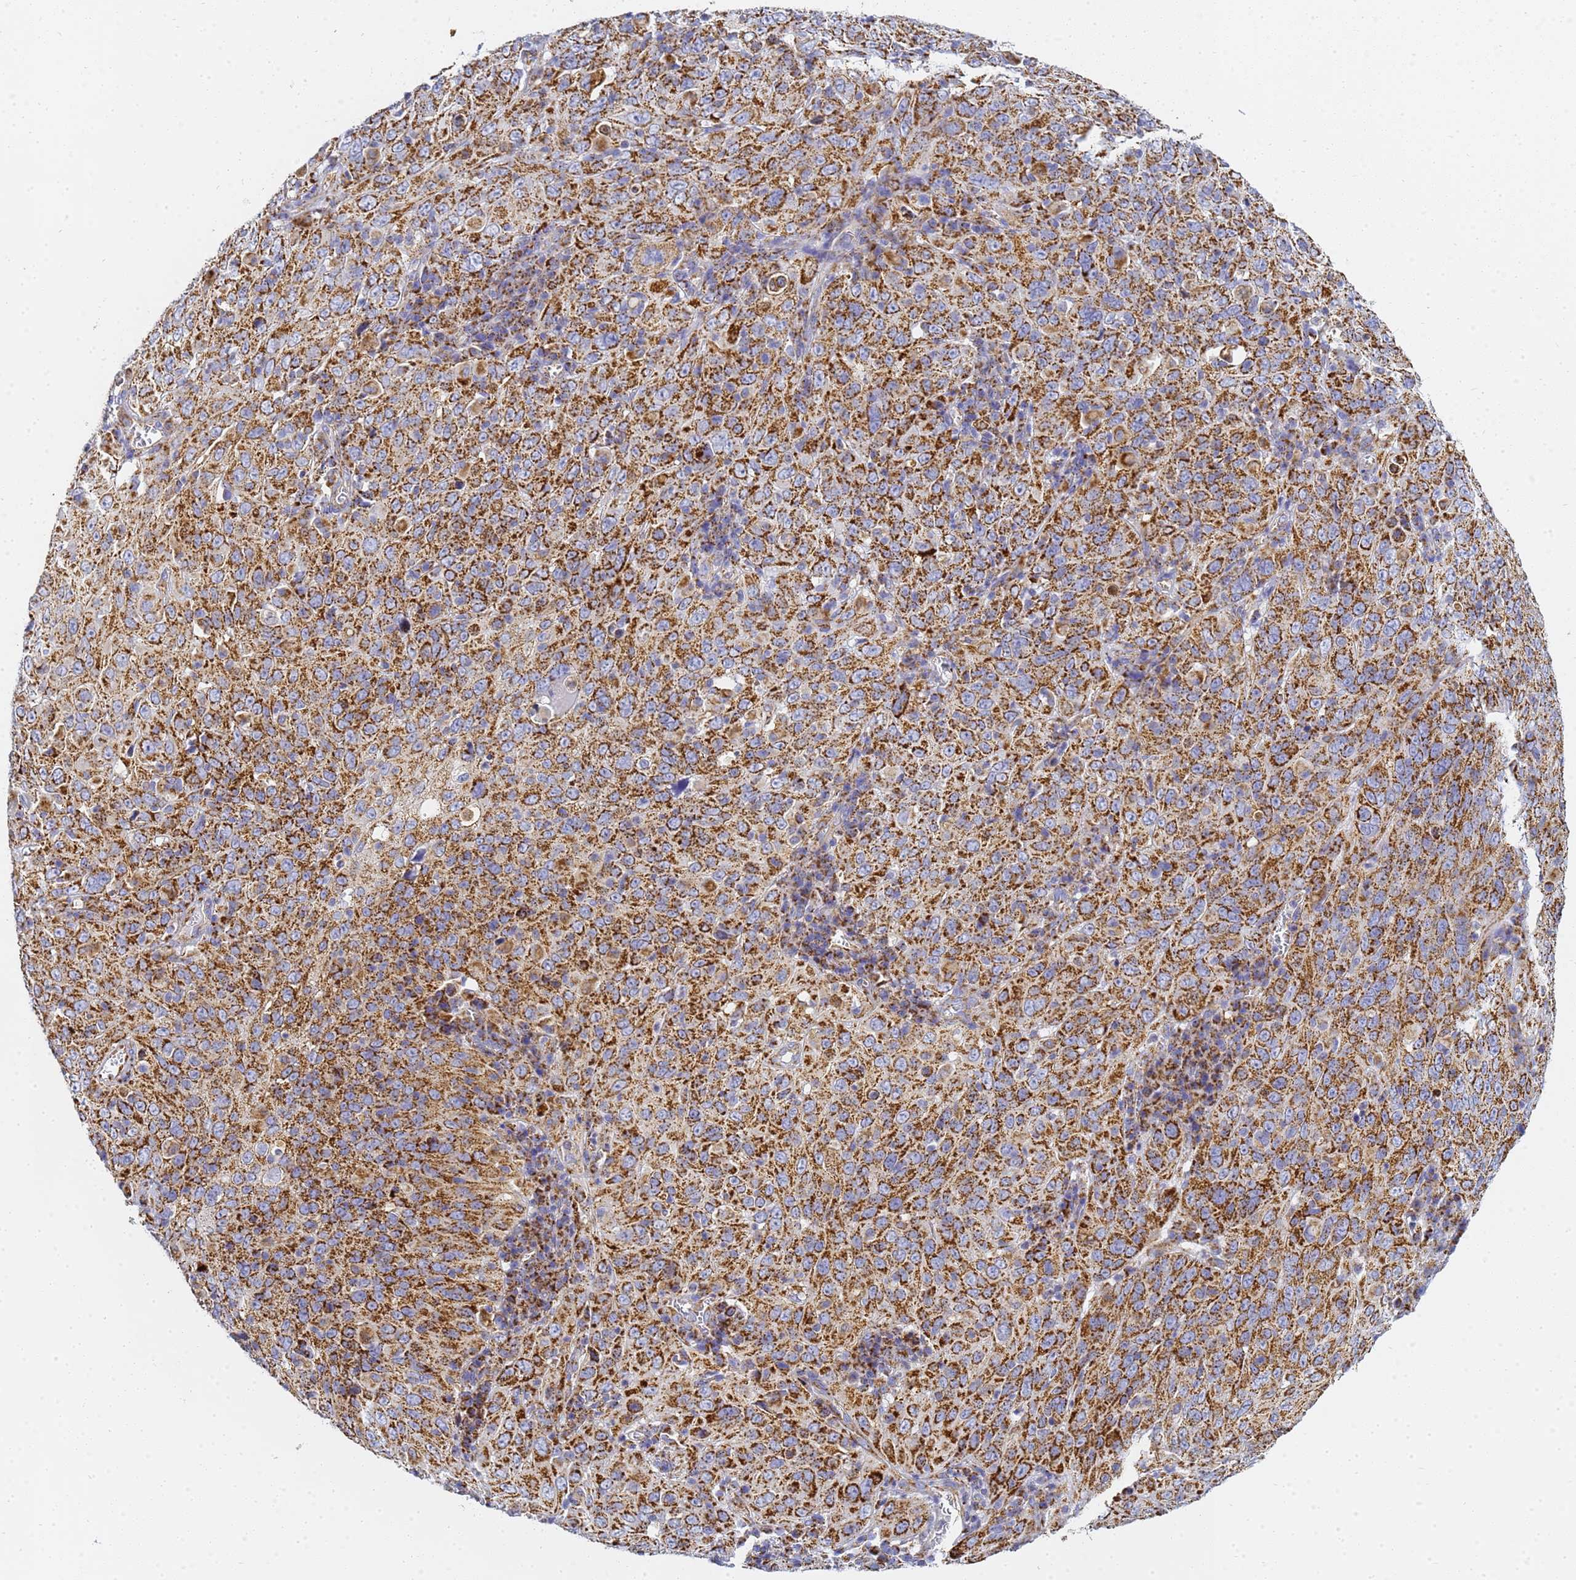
{"staining": {"intensity": "strong", "quantity": ">75%", "location": "cytoplasmic/membranous"}, "tissue": "cervical cancer", "cell_type": "Tumor cells", "image_type": "cancer", "snomed": [{"axis": "morphology", "description": "Squamous cell carcinoma, NOS"}, {"axis": "topography", "description": "Cervix"}], "caption": "IHC histopathology image of neoplastic tissue: human squamous cell carcinoma (cervical) stained using IHC shows high levels of strong protein expression localized specifically in the cytoplasmic/membranous of tumor cells, appearing as a cytoplasmic/membranous brown color.", "gene": "CNIH4", "patient": {"sex": "female", "age": 46}}